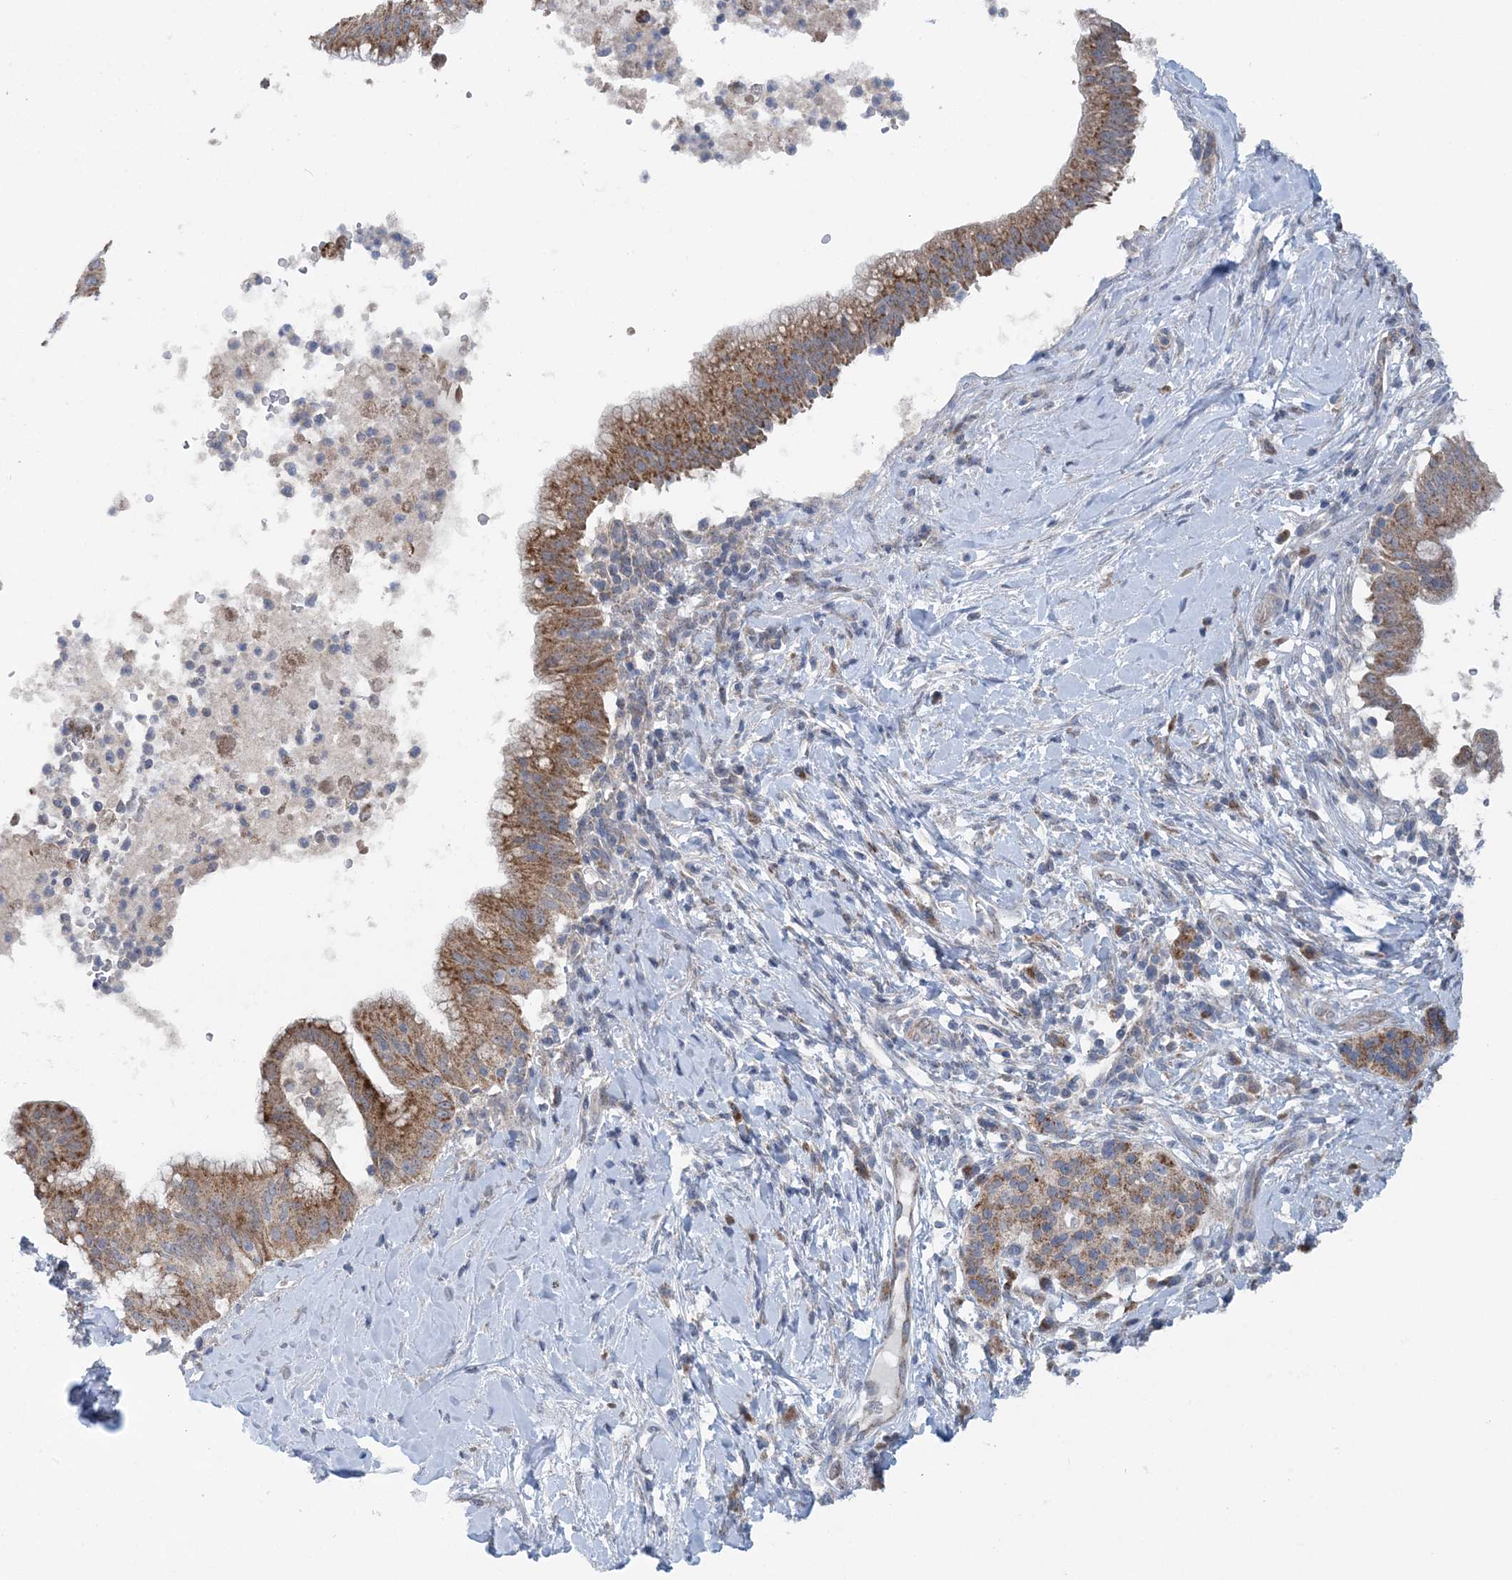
{"staining": {"intensity": "strong", "quantity": ">75%", "location": "cytoplasmic/membranous"}, "tissue": "pancreatic cancer", "cell_type": "Tumor cells", "image_type": "cancer", "snomed": [{"axis": "morphology", "description": "Adenocarcinoma, NOS"}, {"axis": "topography", "description": "Pancreas"}], "caption": "Protein expression by IHC reveals strong cytoplasmic/membranous expression in approximately >75% of tumor cells in pancreatic adenocarcinoma.", "gene": "COPE", "patient": {"sex": "male", "age": 68}}